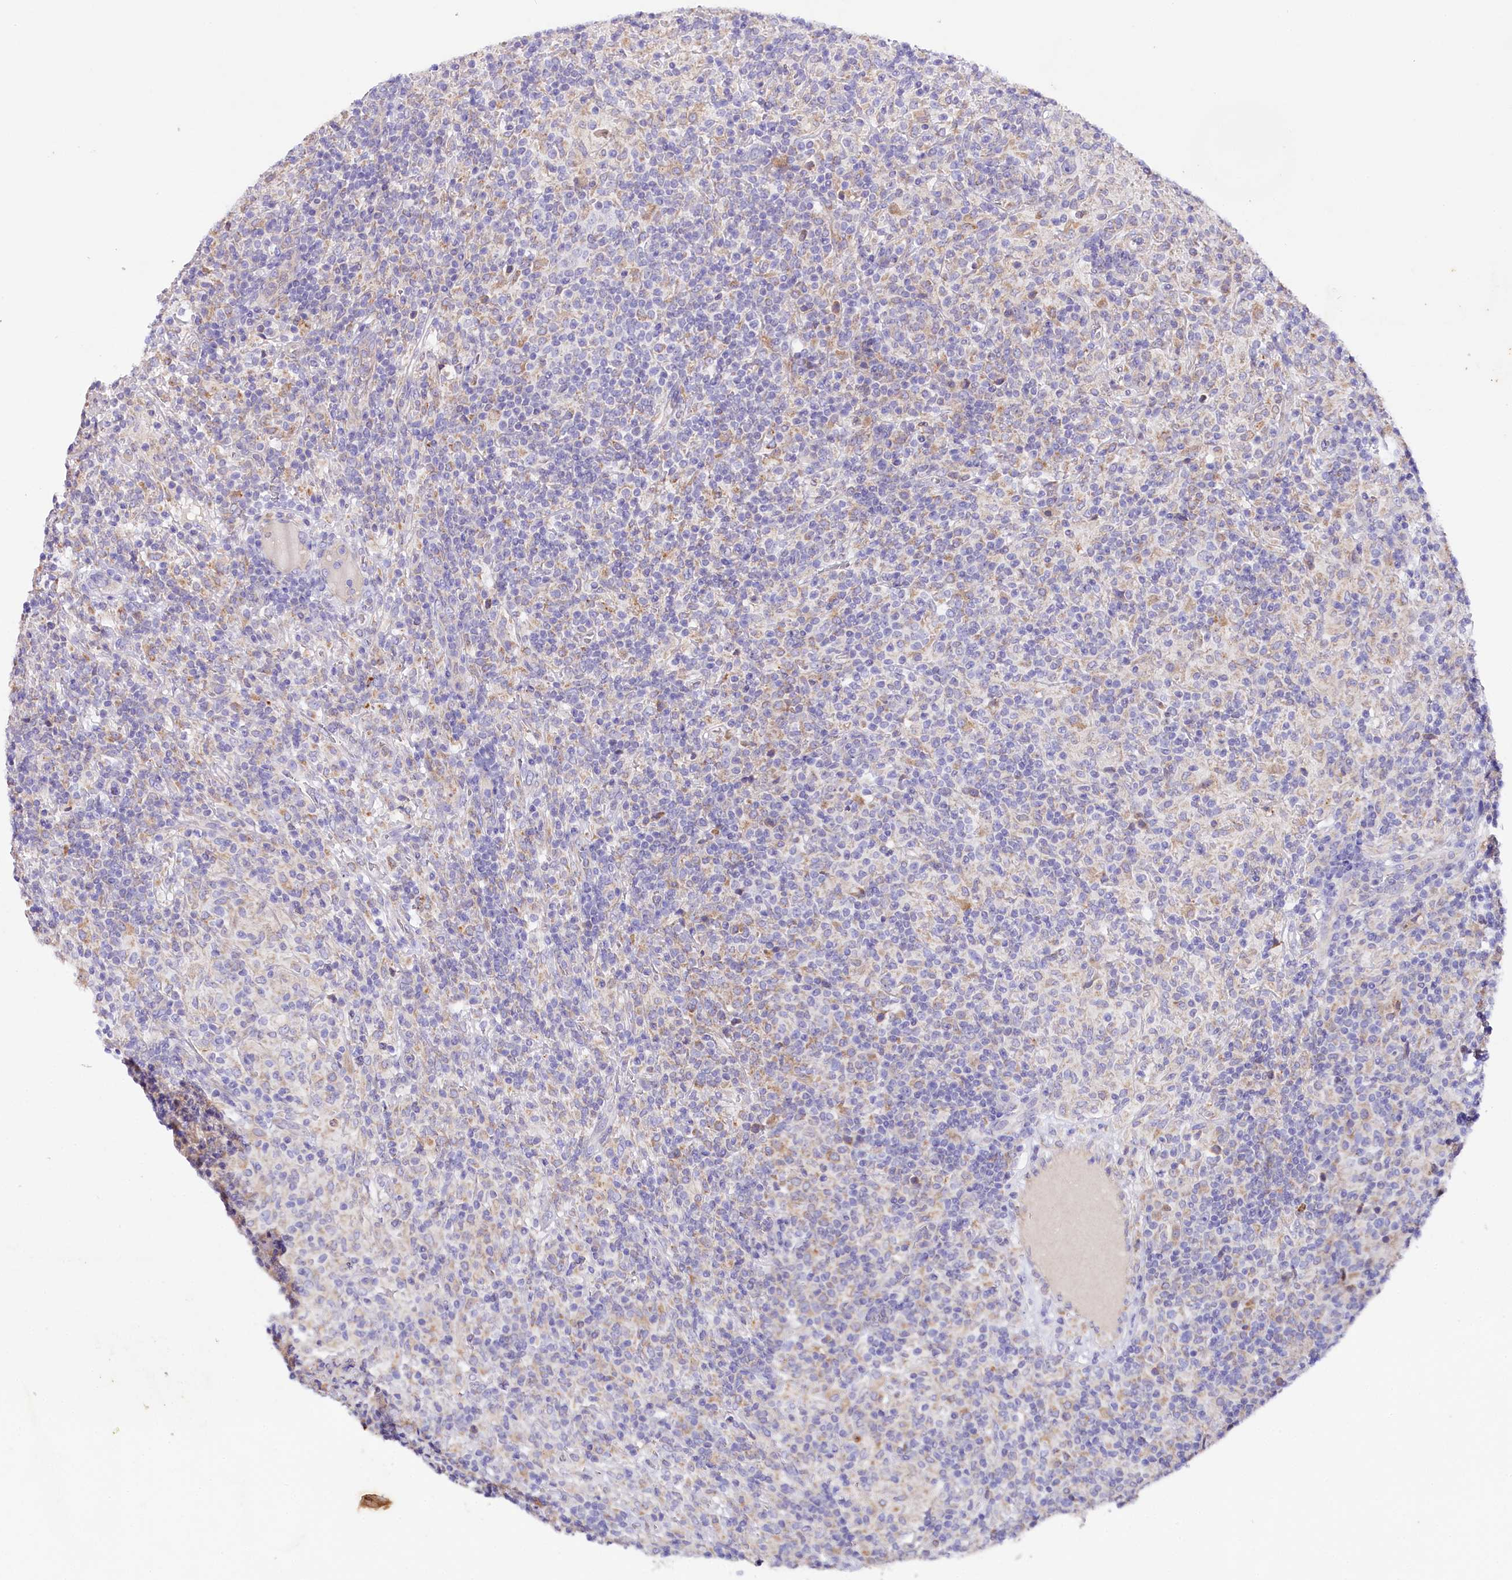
{"staining": {"intensity": "negative", "quantity": "none", "location": "none"}, "tissue": "lymphoma", "cell_type": "Tumor cells", "image_type": "cancer", "snomed": [{"axis": "morphology", "description": "Hodgkin's disease, NOS"}, {"axis": "topography", "description": "Lymph node"}], "caption": "The image shows no significant positivity in tumor cells of Hodgkin's disease. Nuclei are stained in blue.", "gene": "SACM1L", "patient": {"sex": "male", "age": 70}}